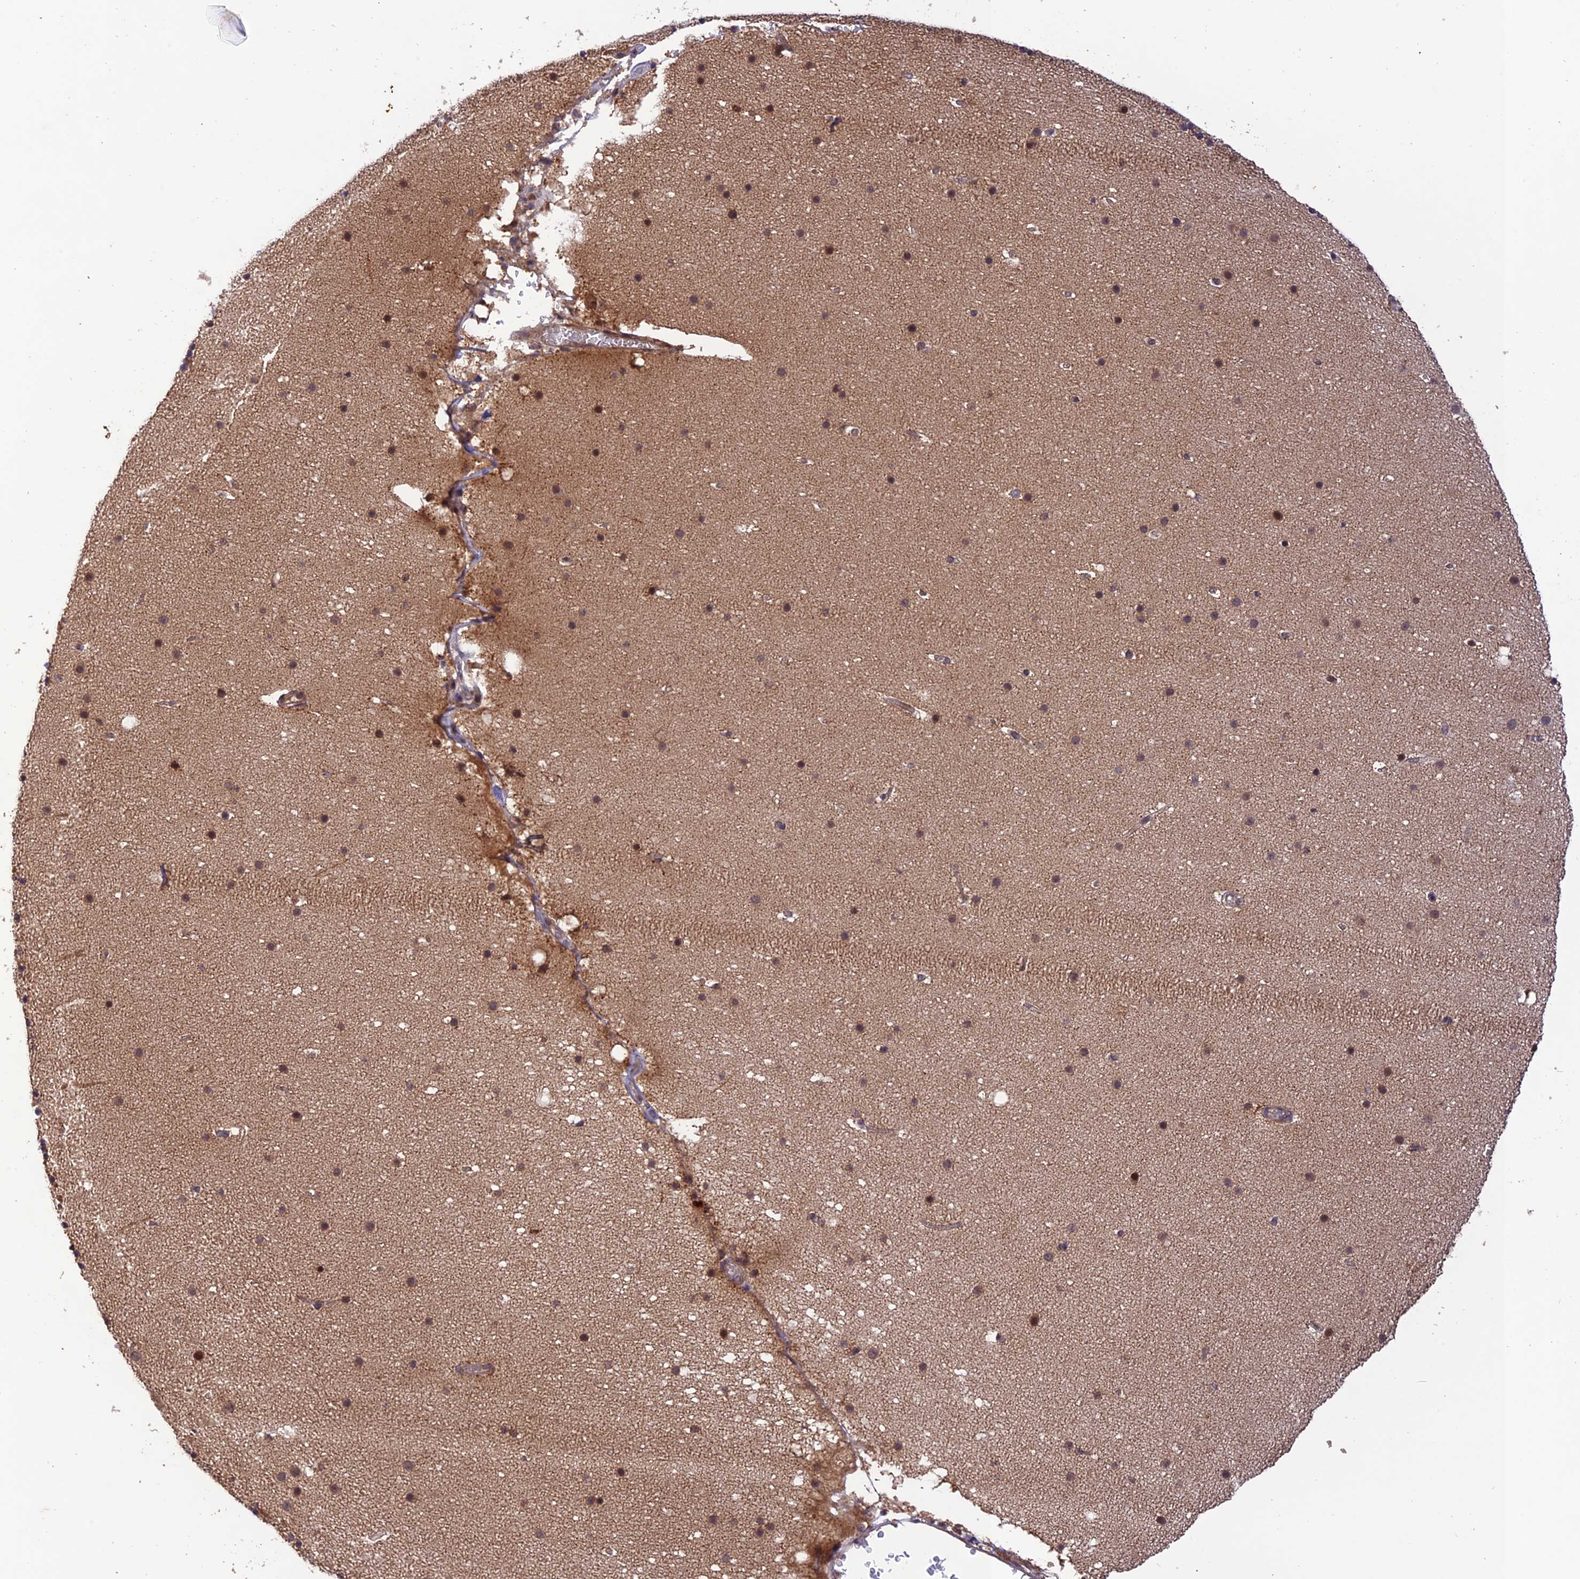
{"staining": {"intensity": "moderate", "quantity": "25%-75%", "location": "cytoplasmic/membranous"}, "tissue": "cerebellum", "cell_type": "Cells in granular layer", "image_type": "normal", "snomed": [{"axis": "morphology", "description": "Normal tissue, NOS"}, {"axis": "topography", "description": "Cerebellum"}], "caption": "Brown immunohistochemical staining in normal cerebellum reveals moderate cytoplasmic/membranous staining in approximately 25%-75% of cells in granular layer.", "gene": "REV1", "patient": {"sex": "male", "age": 57}}